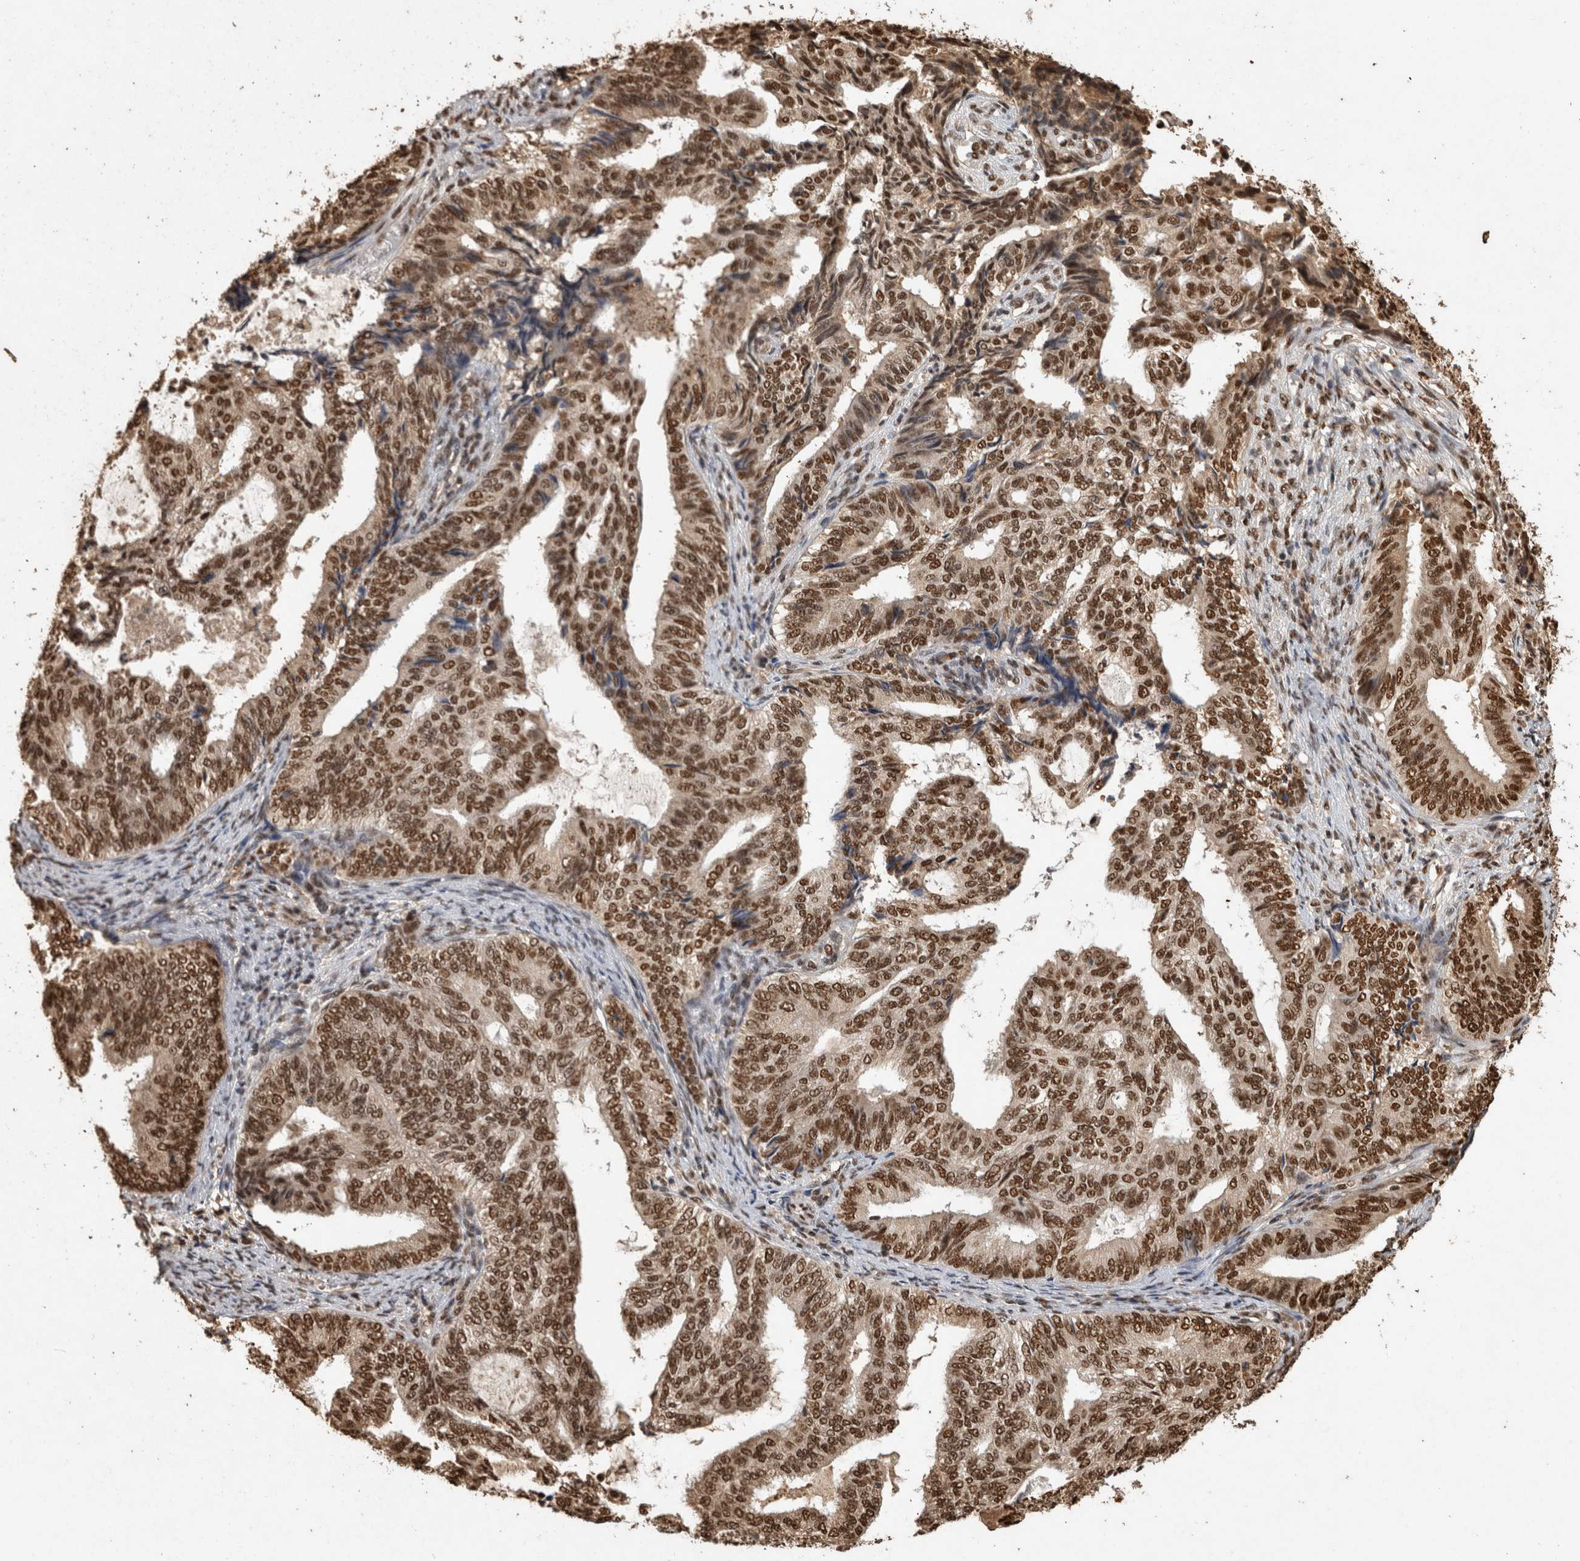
{"staining": {"intensity": "strong", "quantity": ">75%", "location": "nuclear"}, "tissue": "endometrial cancer", "cell_type": "Tumor cells", "image_type": "cancer", "snomed": [{"axis": "morphology", "description": "Adenocarcinoma, NOS"}, {"axis": "topography", "description": "Endometrium"}], "caption": "Protein expression analysis of endometrial cancer (adenocarcinoma) demonstrates strong nuclear staining in about >75% of tumor cells.", "gene": "RAD50", "patient": {"sex": "female", "age": 58}}